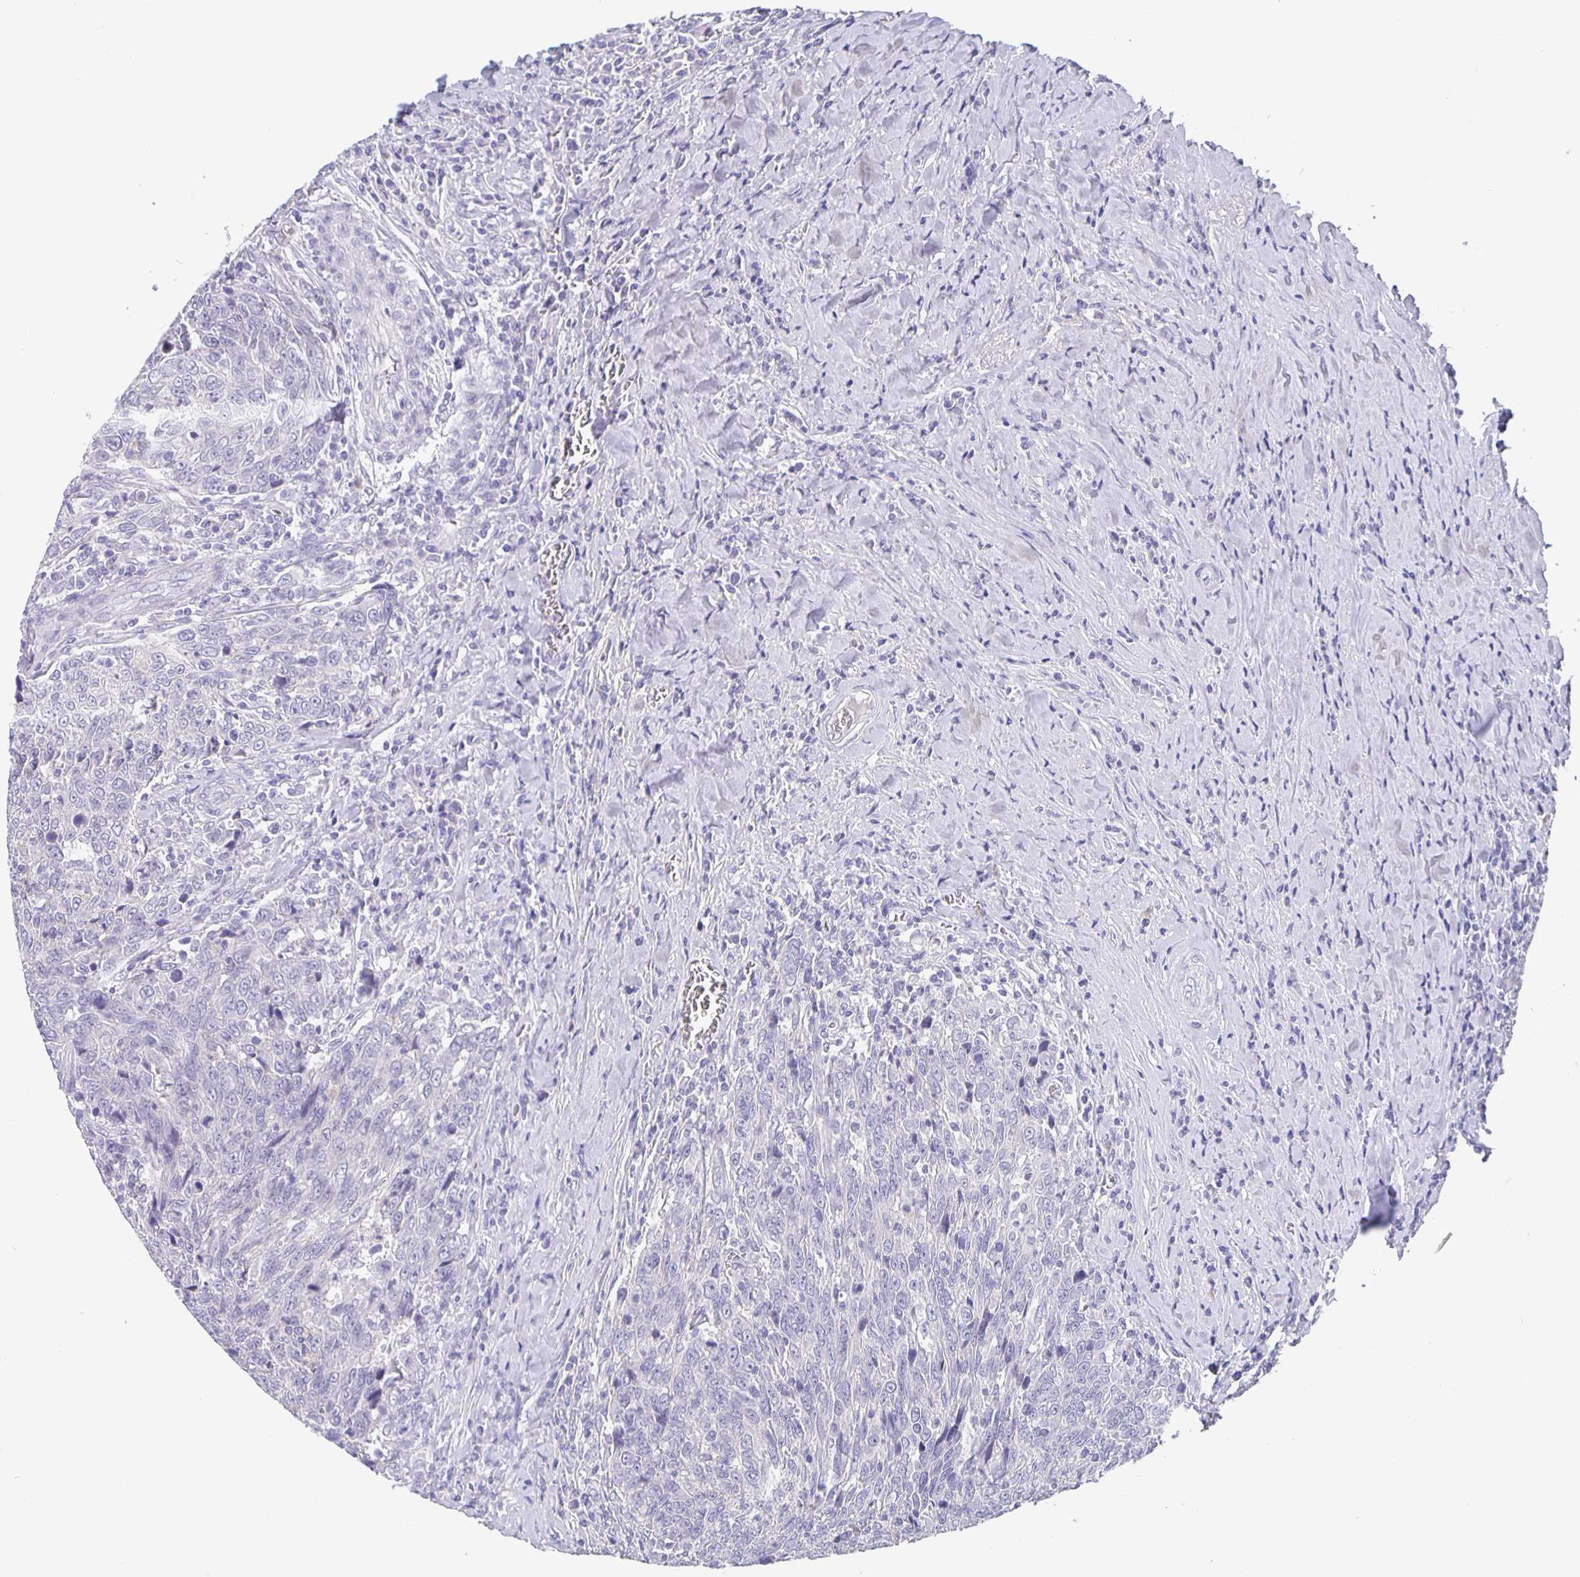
{"staining": {"intensity": "negative", "quantity": "none", "location": "none"}, "tissue": "breast cancer", "cell_type": "Tumor cells", "image_type": "cancer", "snomed": [{"axis": "morphology", "description": "Duct carcinoma"}, {"axis": "topography", "description": "Breast"}], "caption": "DAB (3,3'-diaminobenzidine) immunohistochemical staining of breast cancer displays no significant expression in tumor cells.", "gene": "GDF15", "patient": {"sex": "female", "age": 50}}